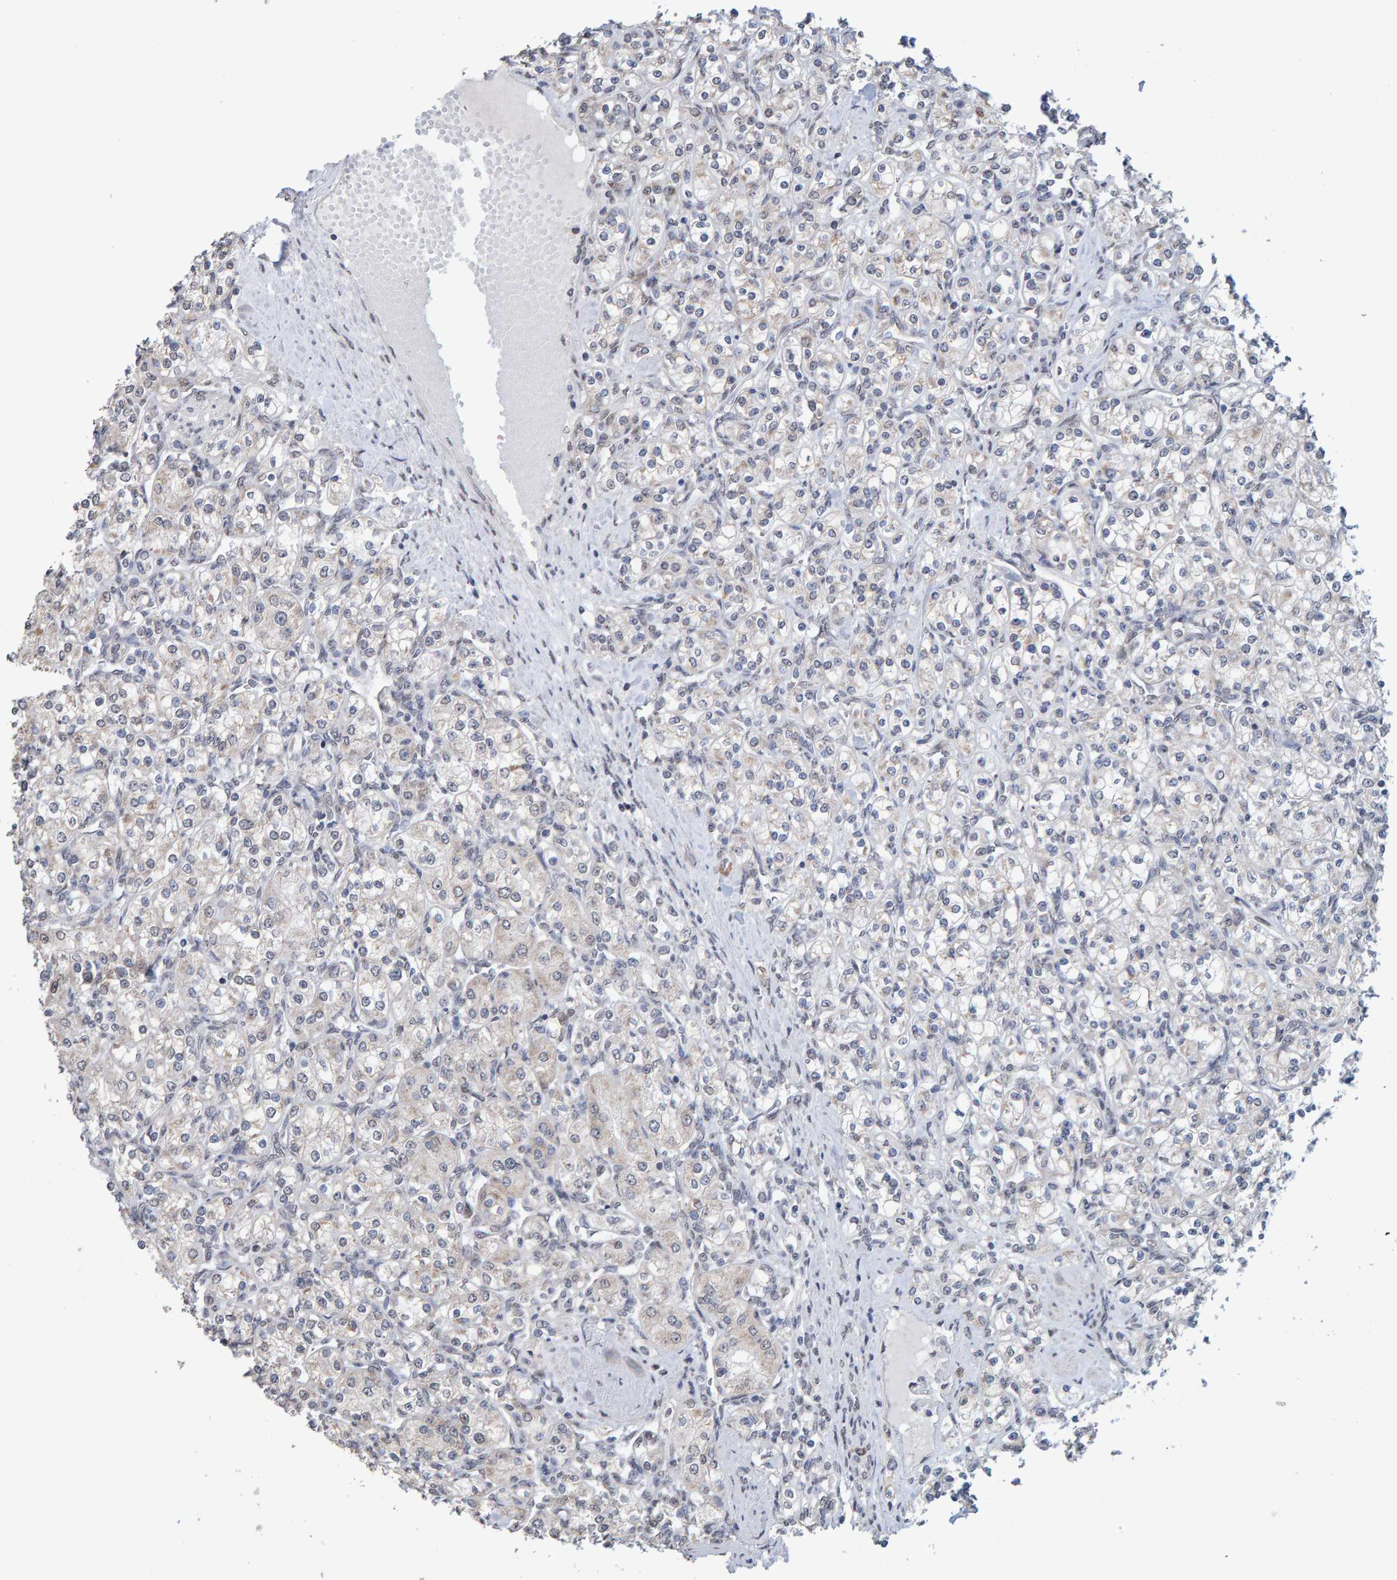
{"staining": {"intensity": "weak", "quantity": "<25%", "location": "cytoplasmic/membranous"}, "tissue": "renal cancer", "cell_type": "Tumor cells", "image_type": "cancer", "snomed": [{"axis": "morphology", "description": "Adenocarcinoma, NOS"}, {"axis": "topography", "description": "Kidney"}], "caption": "High magnification brightfield microscopy of renal cancer stained with DAB (brown) and counterstained with hematoxylin (blue): tumor cells show no significant positivity. (Stains: DAB immunohistochemistry with hematoxylin counter stain, Microscopy: brightfield microscopy at high magnification).", "gene": "USP43", "patient": {"sex": "male", "age": 77}}